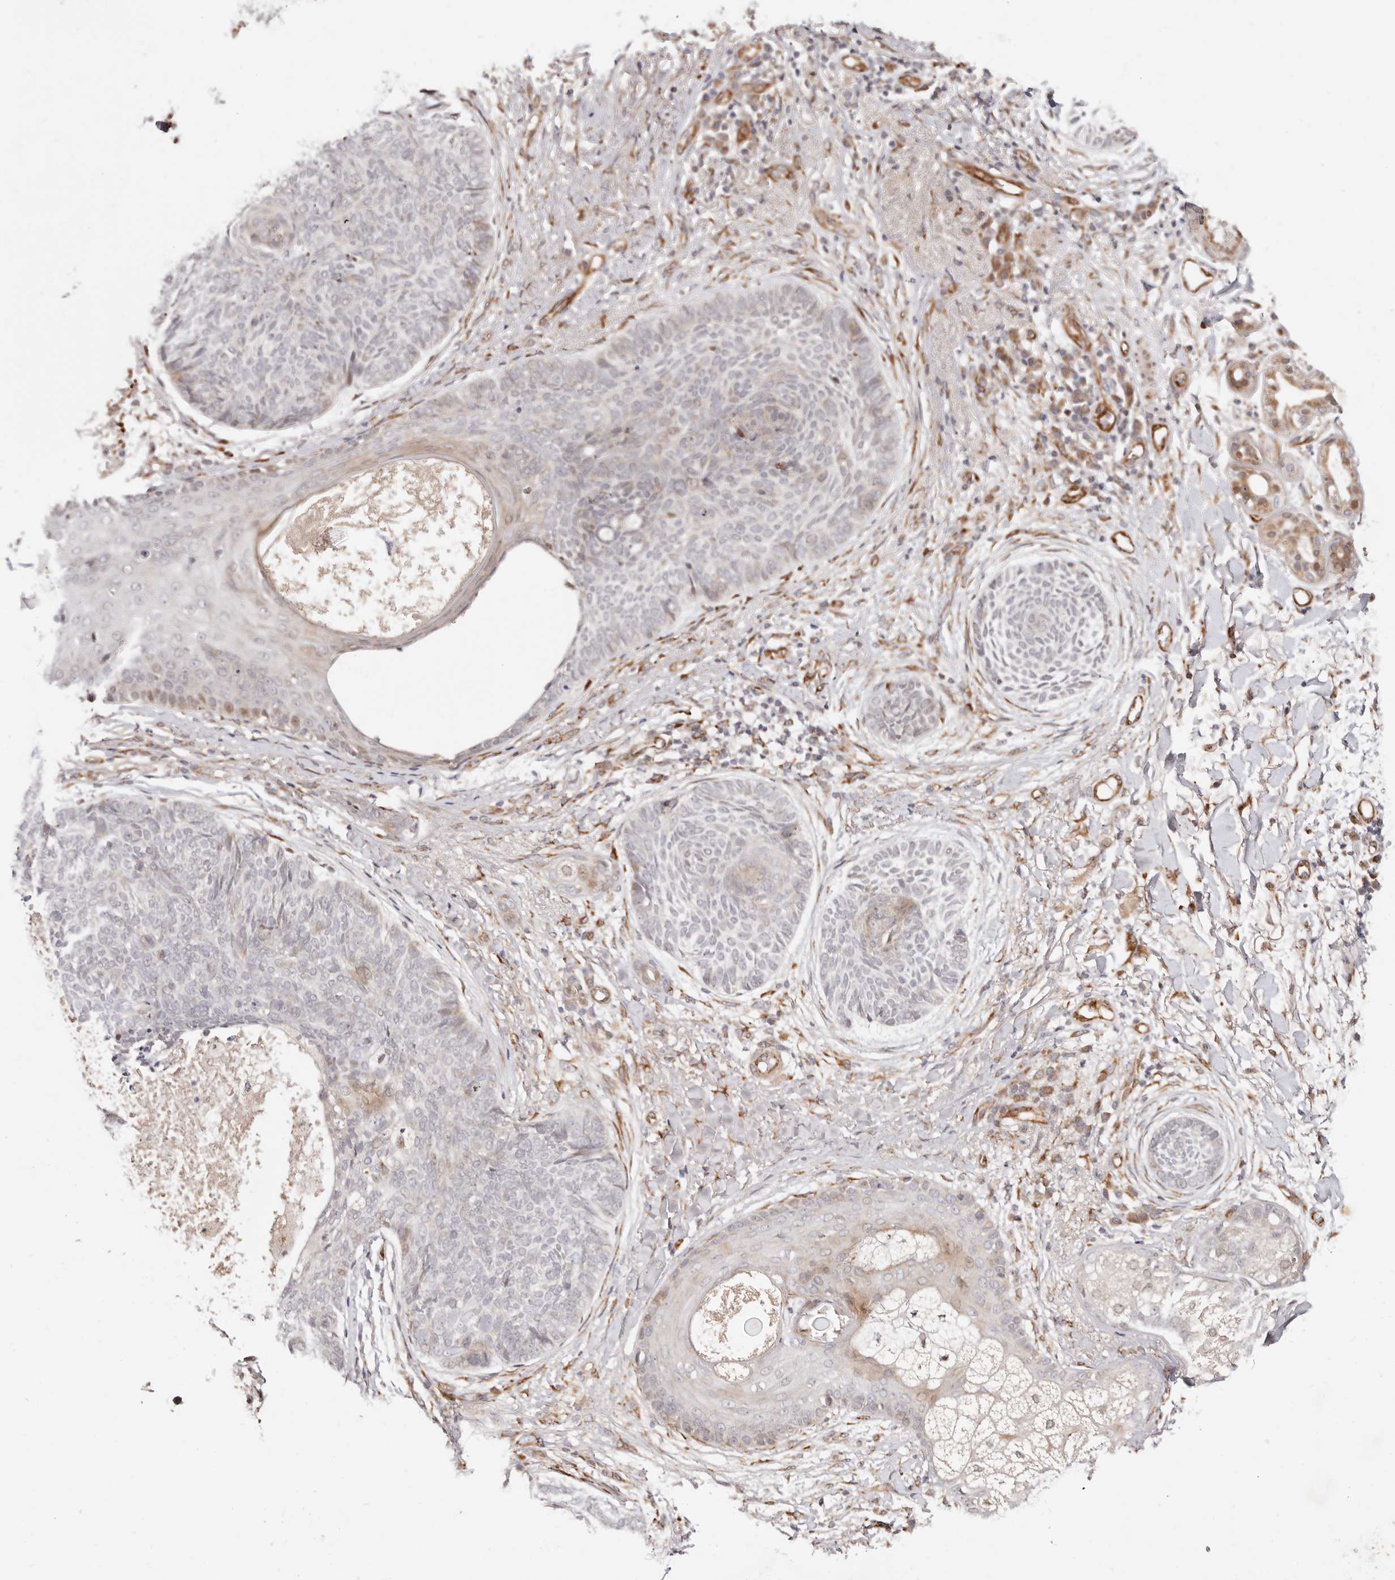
{"staining": {"intensity": "negative", "quantity": "none", "location": "none"}, "tissue": "skin cancer", "cell_type": "Tumor cells", "image_type": "cancer", "snomed": [{"axis": "morphology", "description": "Basal cell carcinoma"}, {"axis": "topography", "description": "Skin"}], "caption": "DAB (3,3'-diaminobenzidine) immunohistochemical staining of basal cell carcinoma (skin) reveals no significant expression in tumor cells.", "gene": "BCL2L15", "patient": {"sex": "male", "age": 85}}